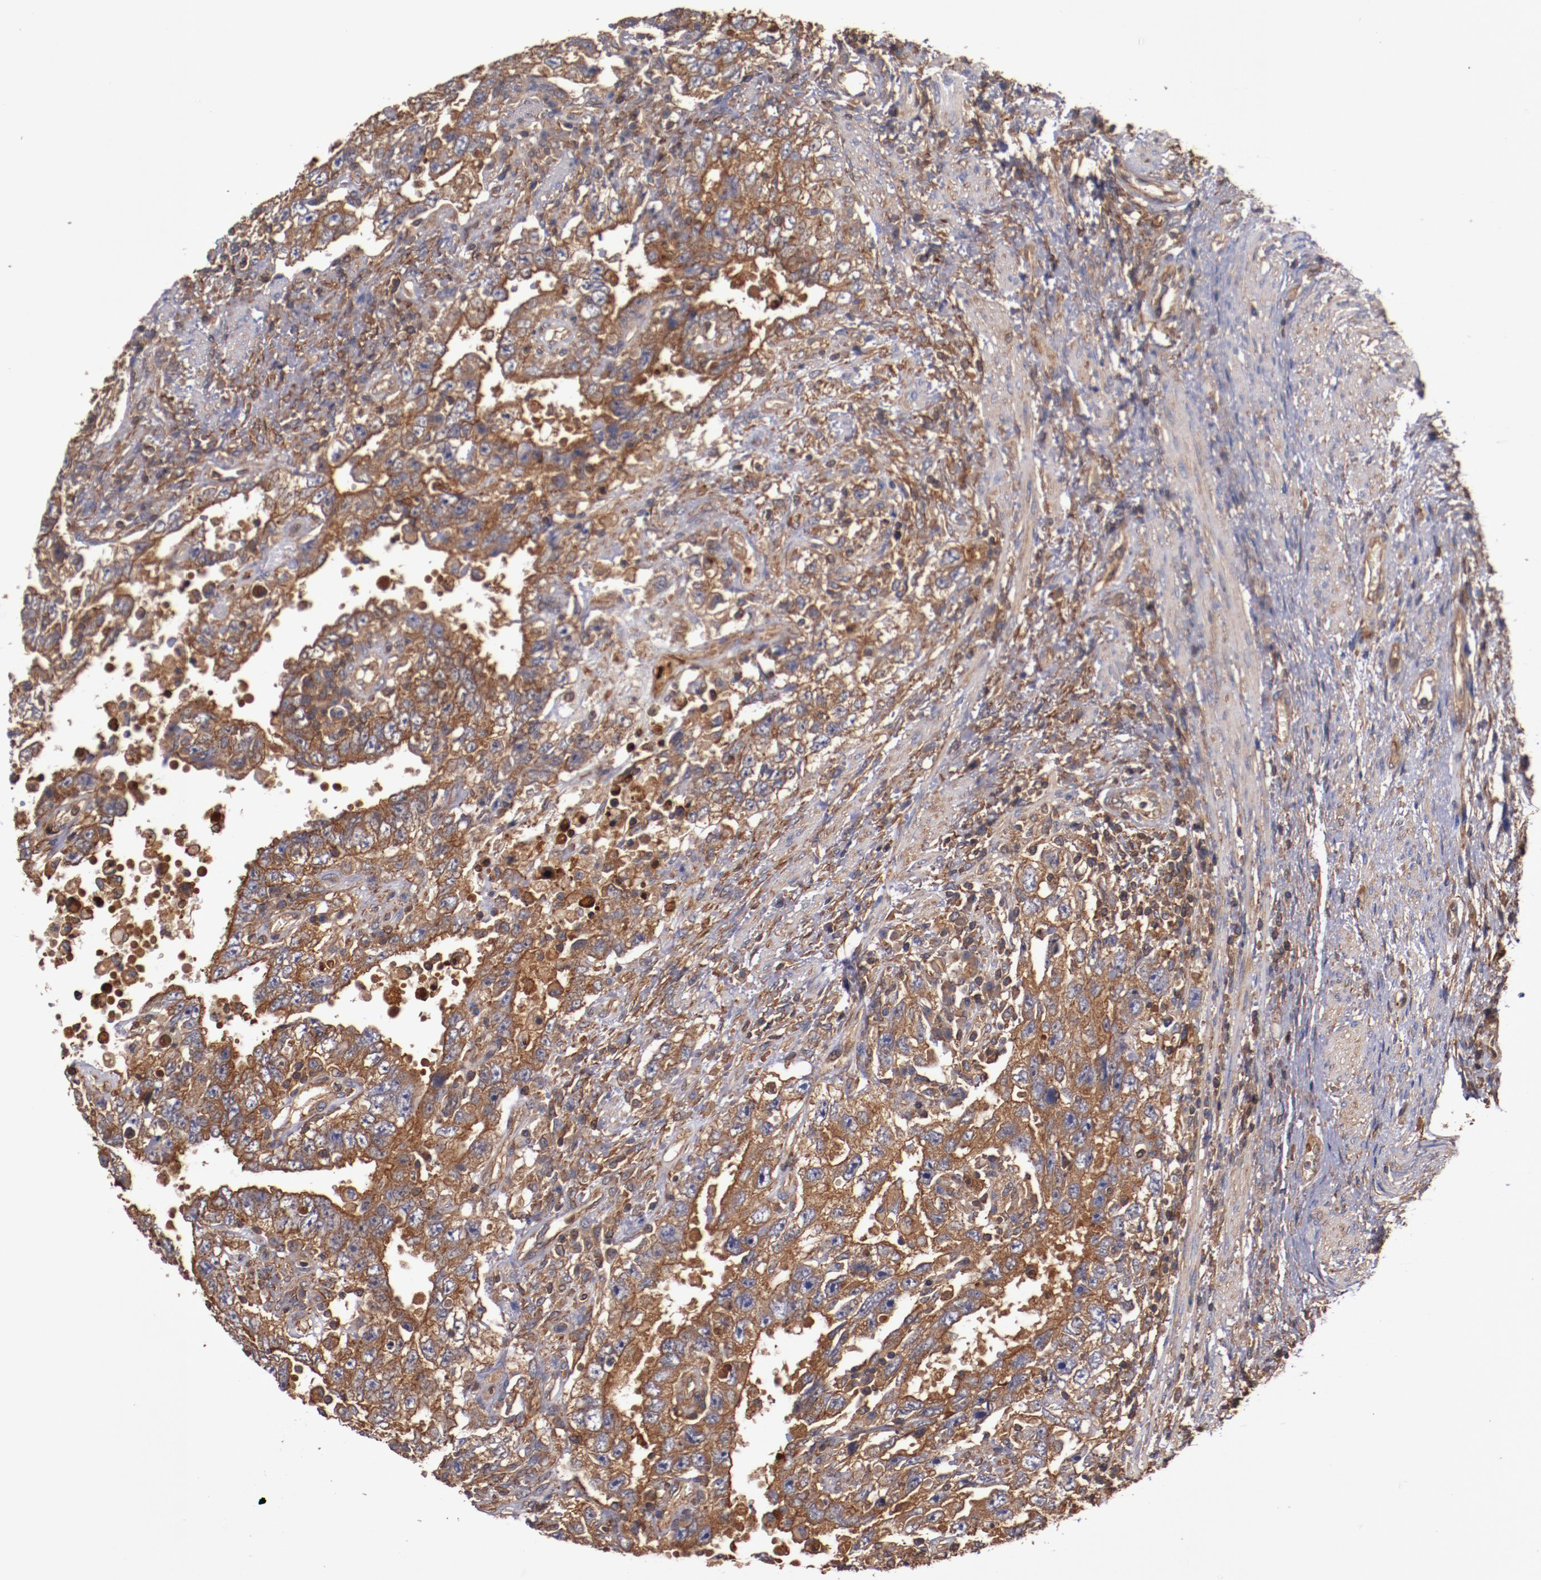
{"staining": {"intensity": "strong", "quantity": ">75%", "location": "cytoplasmic/membranous"}, "tissue": "testis cancer", "cell_type": "Tumor cells", "image_type": "cancer", "snomed": [{"axis": "morphology", "description": "Carcinoma, Embryonal, NOS"}, {"axis": "topography", "description": "Testis"}], "caption": "A micrograph showing strong cytoplasmic/membranous positivity in about >75% of tumor cells in embryonal carcinoma (testis), as visualized by brown immunohistochemical staining.", "gene": "TMOD3", "patient": {"sex": "male", "age": 26}}